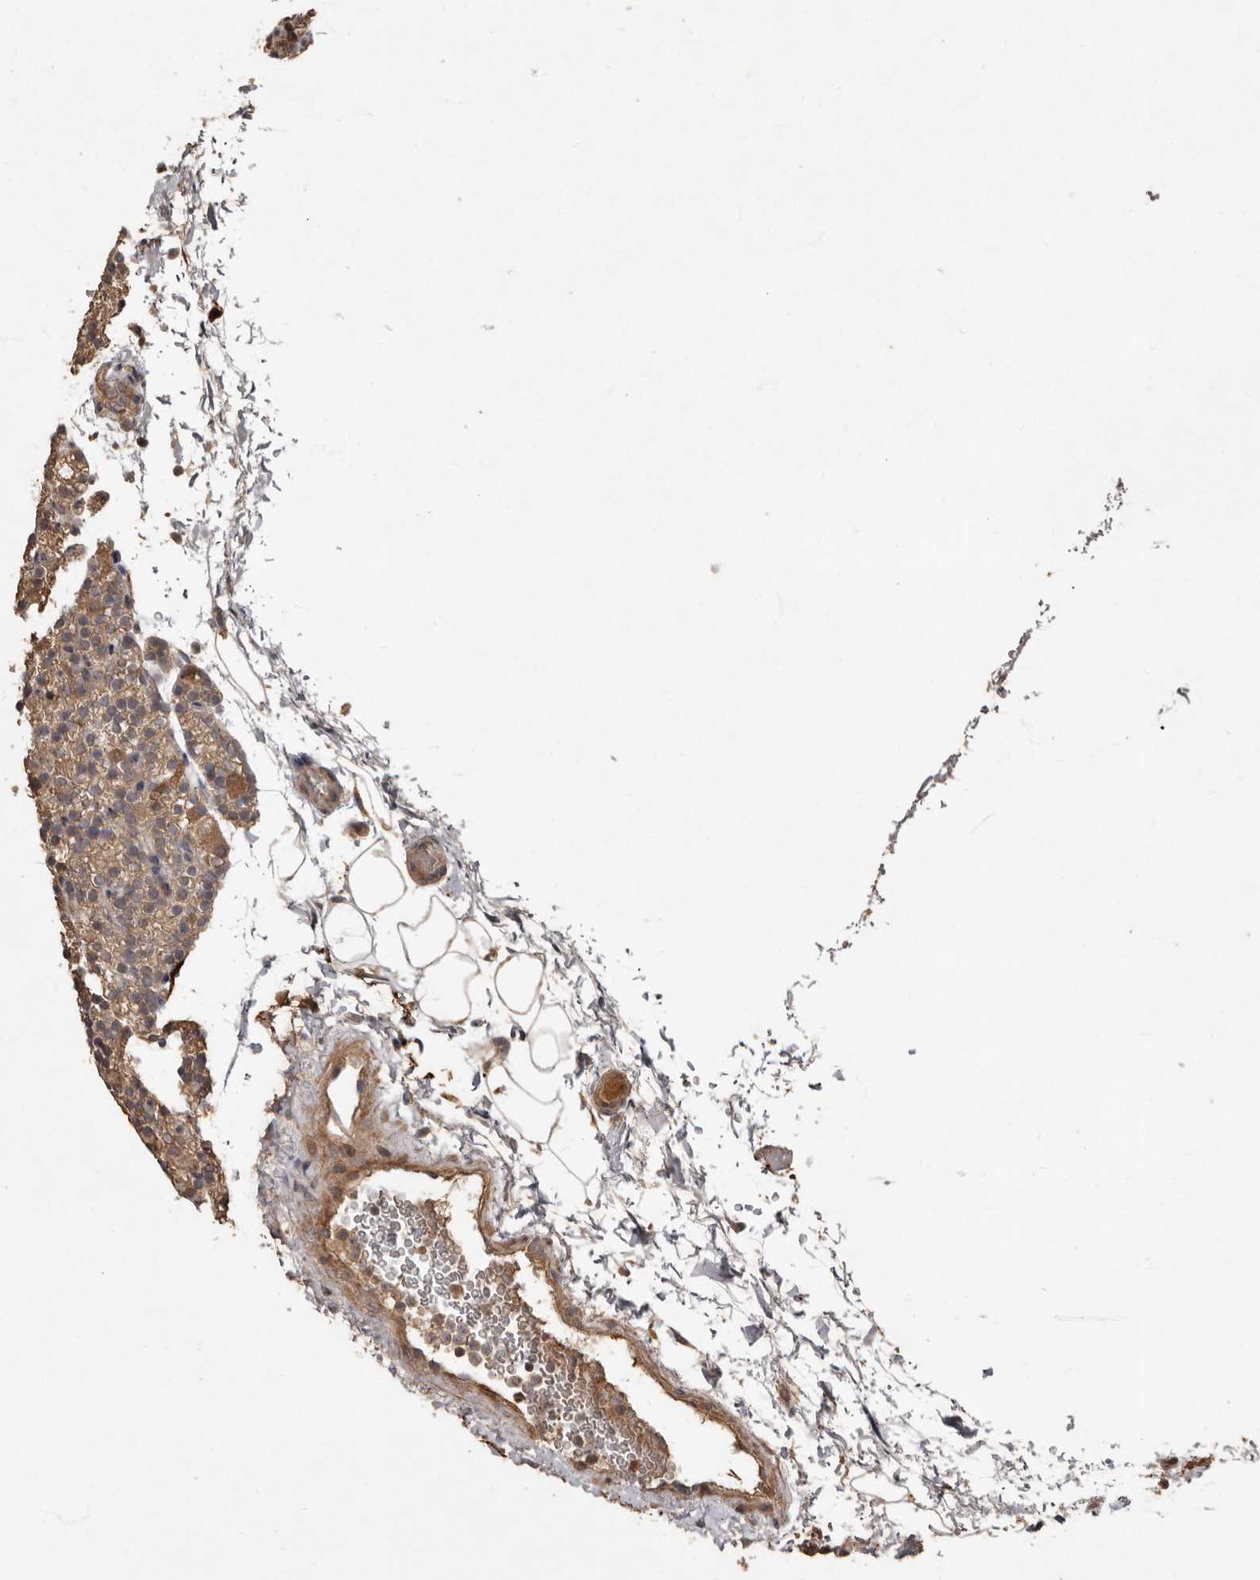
{"staining": {"intensity": "weak", "quantity": "25%-75%", "location": "cytoplasmic/membranous"}, "tissue": "parathyroid gland", "cell_type": "Glandular cells", "image_type": "normal", "snomed": [{"axis": "morphology", "description": "Normal tissue, NOS"}, {"axis": "topography", "description": "Parathyroid gland"}], "caption": "A high-resolution image shows IHC staining of normal parathyroid gland, which exhibits weak cytoplasmic/membranous expression in about 25%-75% of glandular cells. (Brightfield microscopy of DAB IHC at high magnification).", "gene": "KIF26B", "patient": {"sex": "female", "age": 56}}